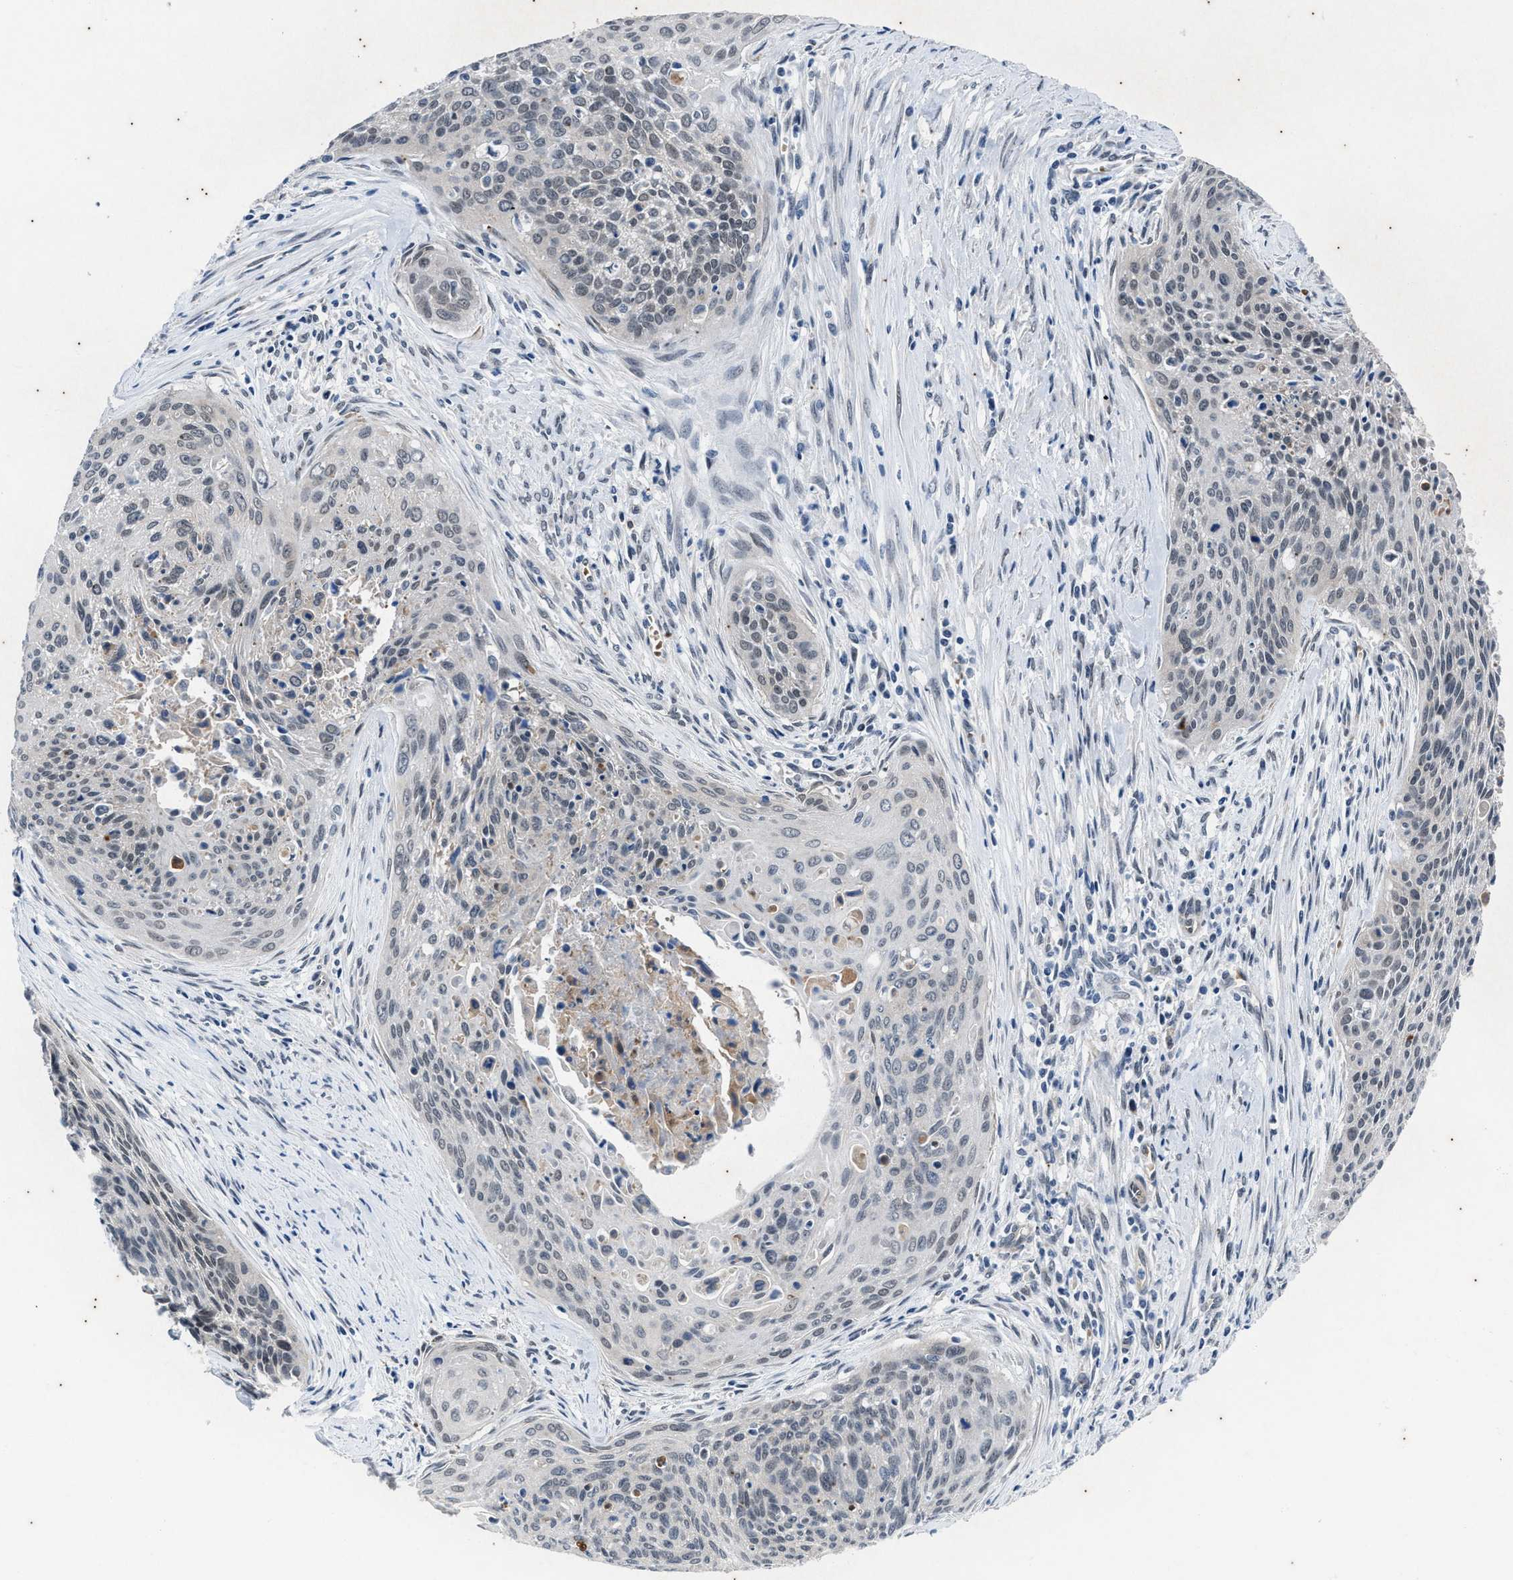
{"staining": {"intensity": "negative", "quantity": "none", "location": "none"}, "tissue": "cervical cancer", "cell_type": "Tumor cells", "image_type": "cancer", "snomed": [{"axis": "morphology", "description": "Squamous cell carcinoma, NOS"}, {"axis": "topography", "description": "Cervix"}], "caption": "This is an immunohistochemistry image of squamous cell carcinoma (cervical). There is no expression in tumor cells.", "gene": "KIF24", "patient": {"sex": "female", "age": 55}}